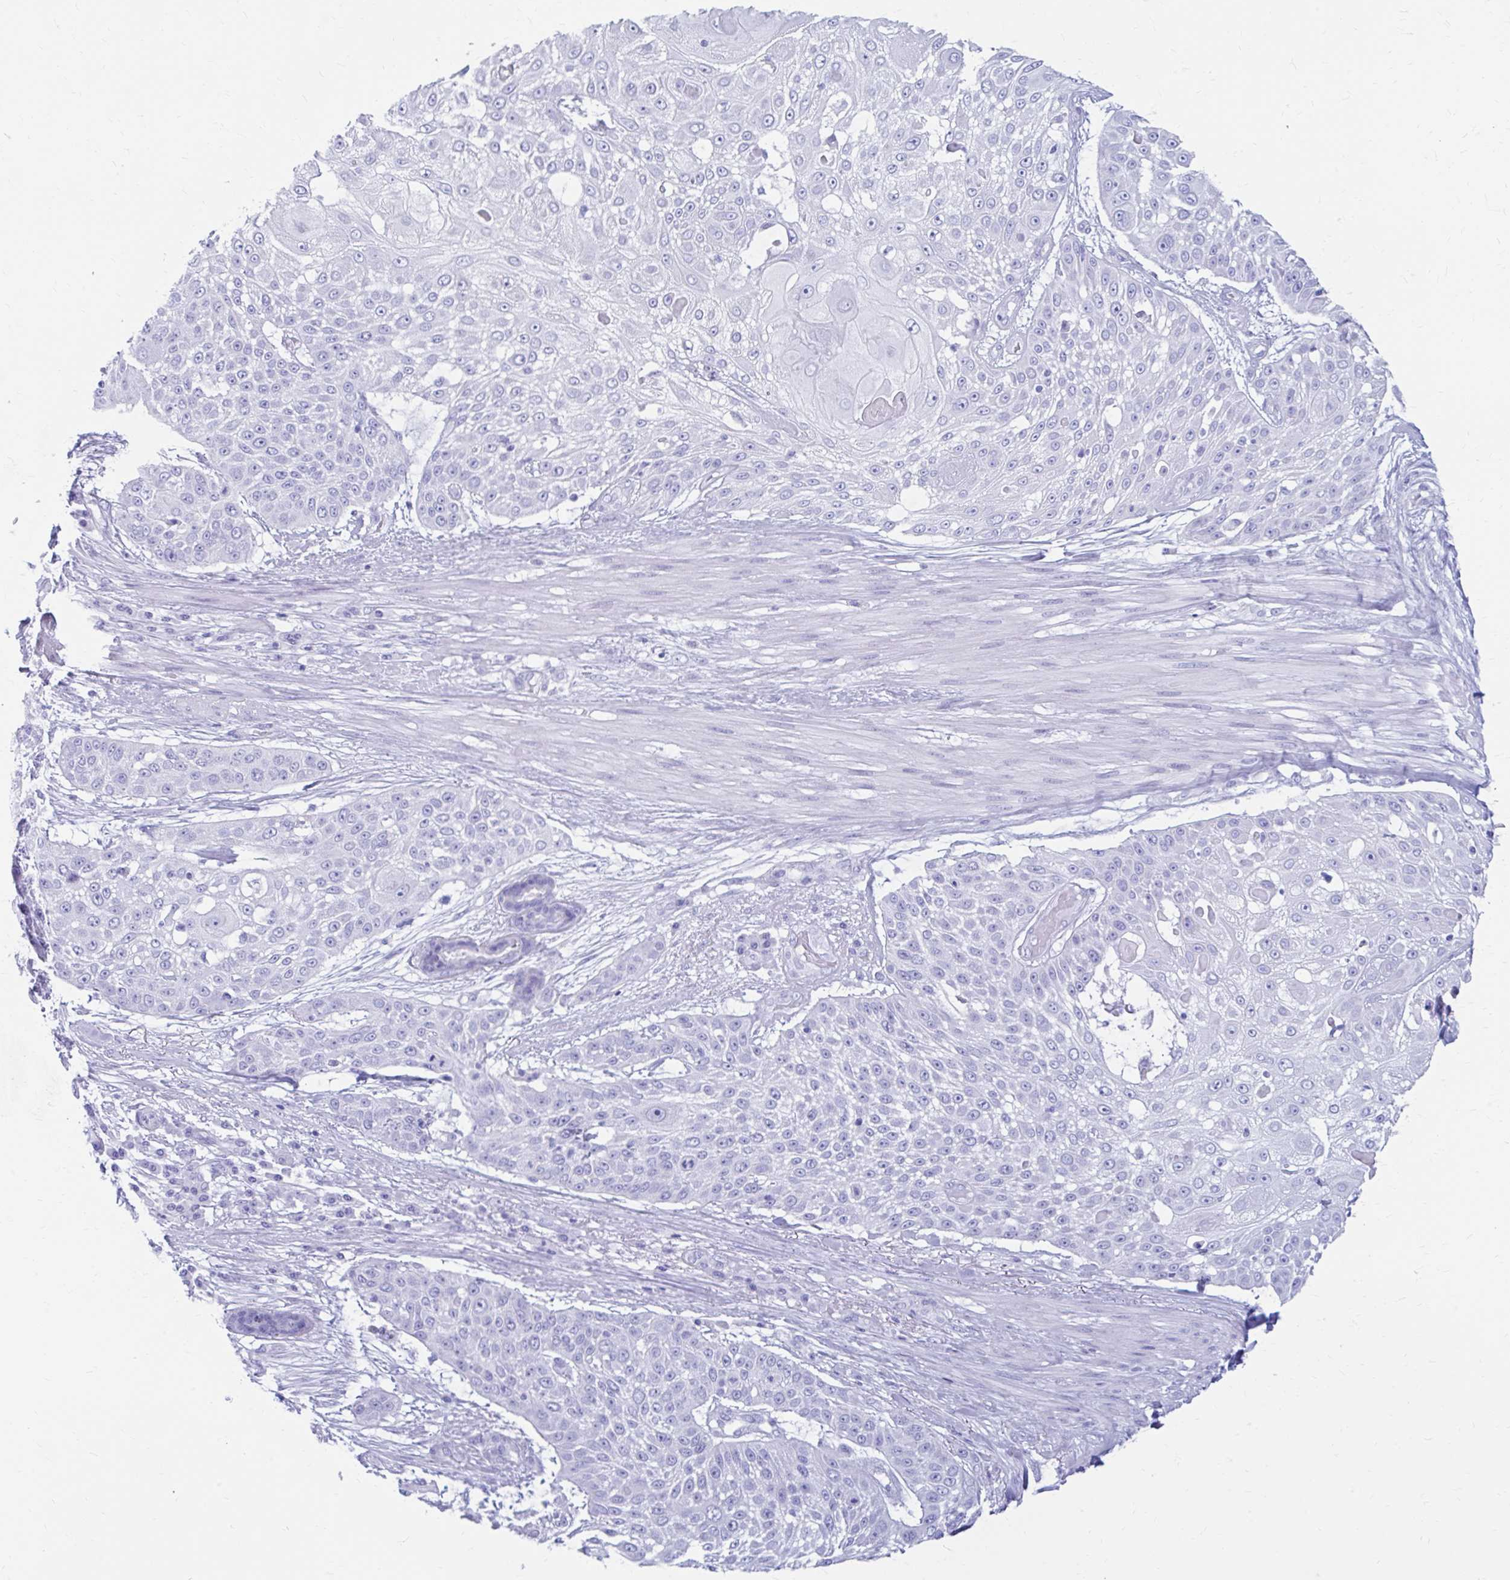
{"staining": {"intensity": "negative", "quantity": "none", "location": "none"}, "tissue": "skin cancer", "cell_type": "Tumor cells", "image_type": "cancer", "snomed": [{"axis": "morphology", "description": "Squamous cell carcinoma, NOS"}, {"axis": "topography", "description": "Skin"}], "caption": "This micrograph is of skin cancer (squamous cell carcinoma) stained with immunohistochemistry to label a protein in brown with the nuclei are counter-stained blue. There is no expression in tumor cells.", "gene": "NSG2", "patient": {"sex": "female", "age": 86}}